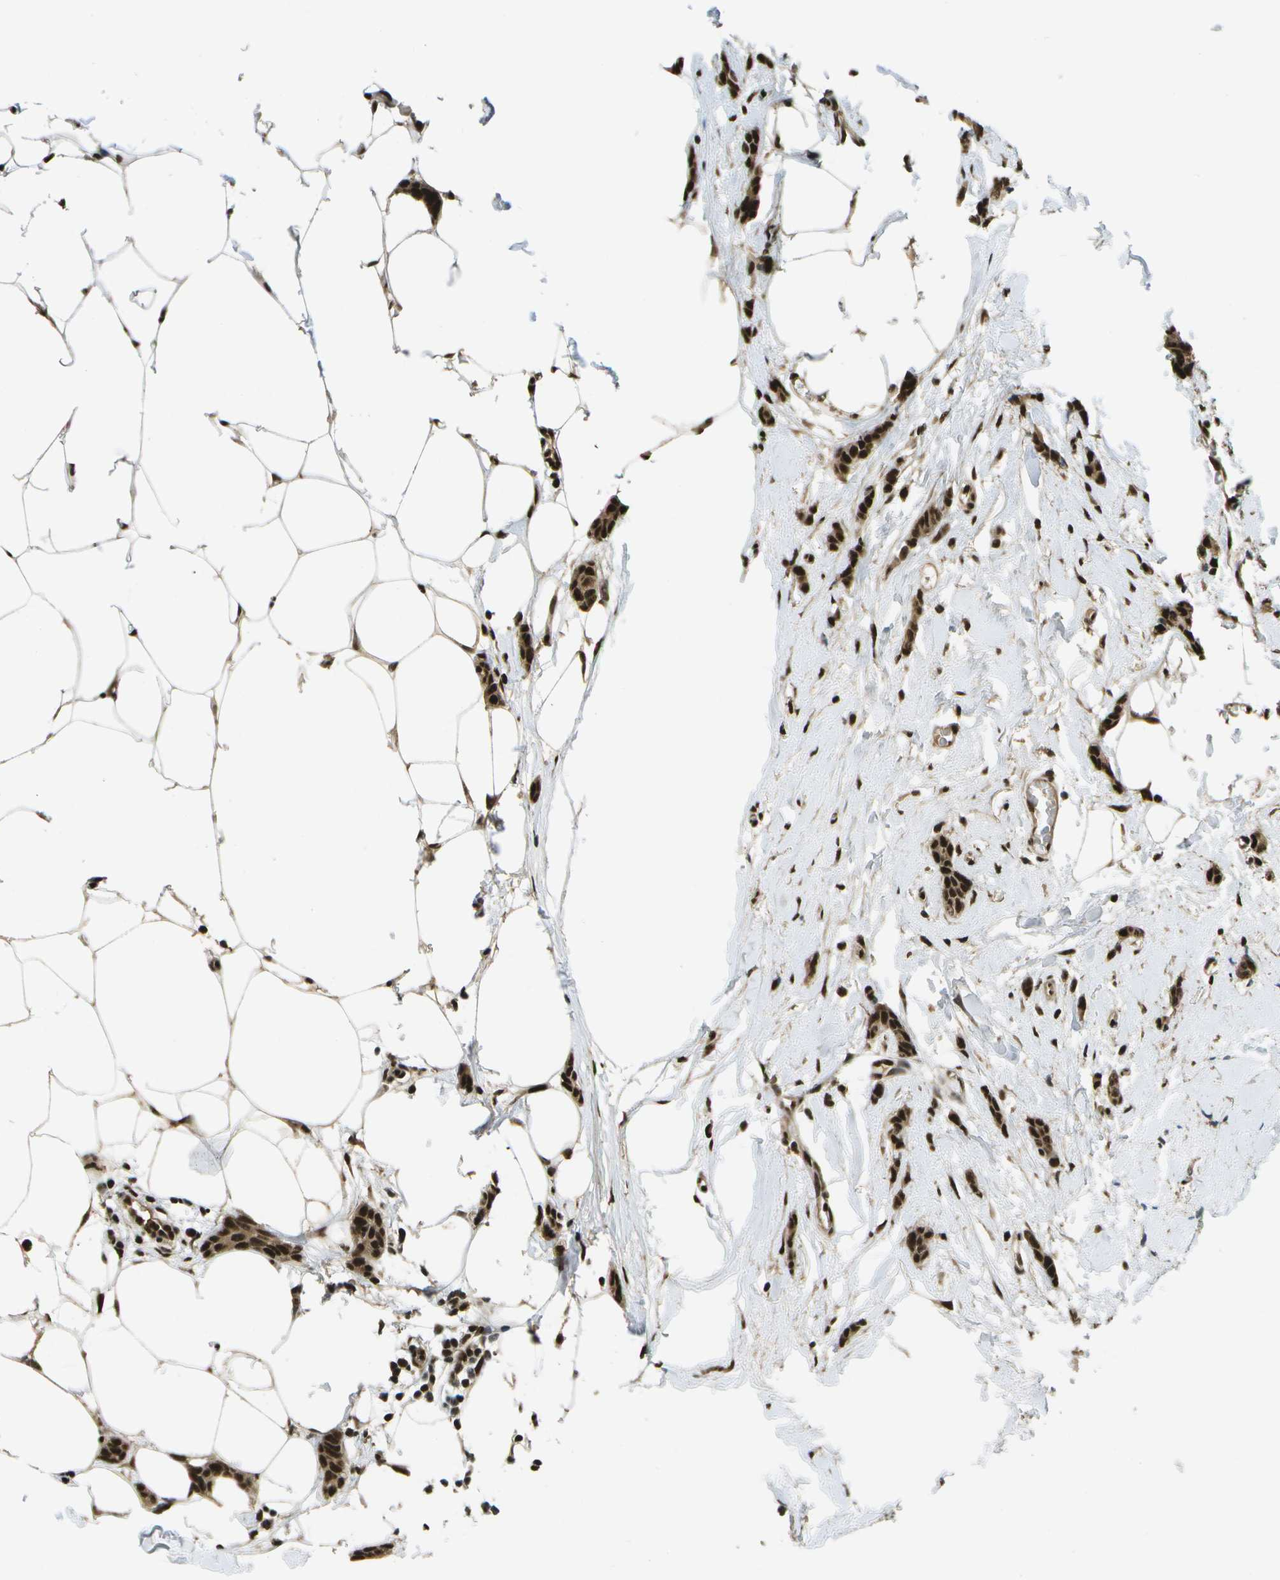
{"staining": {"intensity": "strong", "quantity": ">75%", "location": "cytoplasmic/membranous,nuclear"}, "tissue": "breast cancer", "cell_type": "Tumor cells", "image_type": "cancer", "snomed": [{"axis": "morphology", "description": "Lobular carcinoma"}, {"axis": "topography", "description": "Skin"}, {"axis": "topography", "description": "Breast"}], "caption": "Immunohistochemical staining of human breast cancer (lobular carcinoma) demonstrates high levels of strong cytoplasmic/membranous and nuclear staining in approximately >75% of tumor cells. Using DAB (brown) and hematoxylin (blue) stains, captured at high magnification using brightfield microscopy.", "gene": "GANC", "patient": {"sex": "female", "age": 46}}